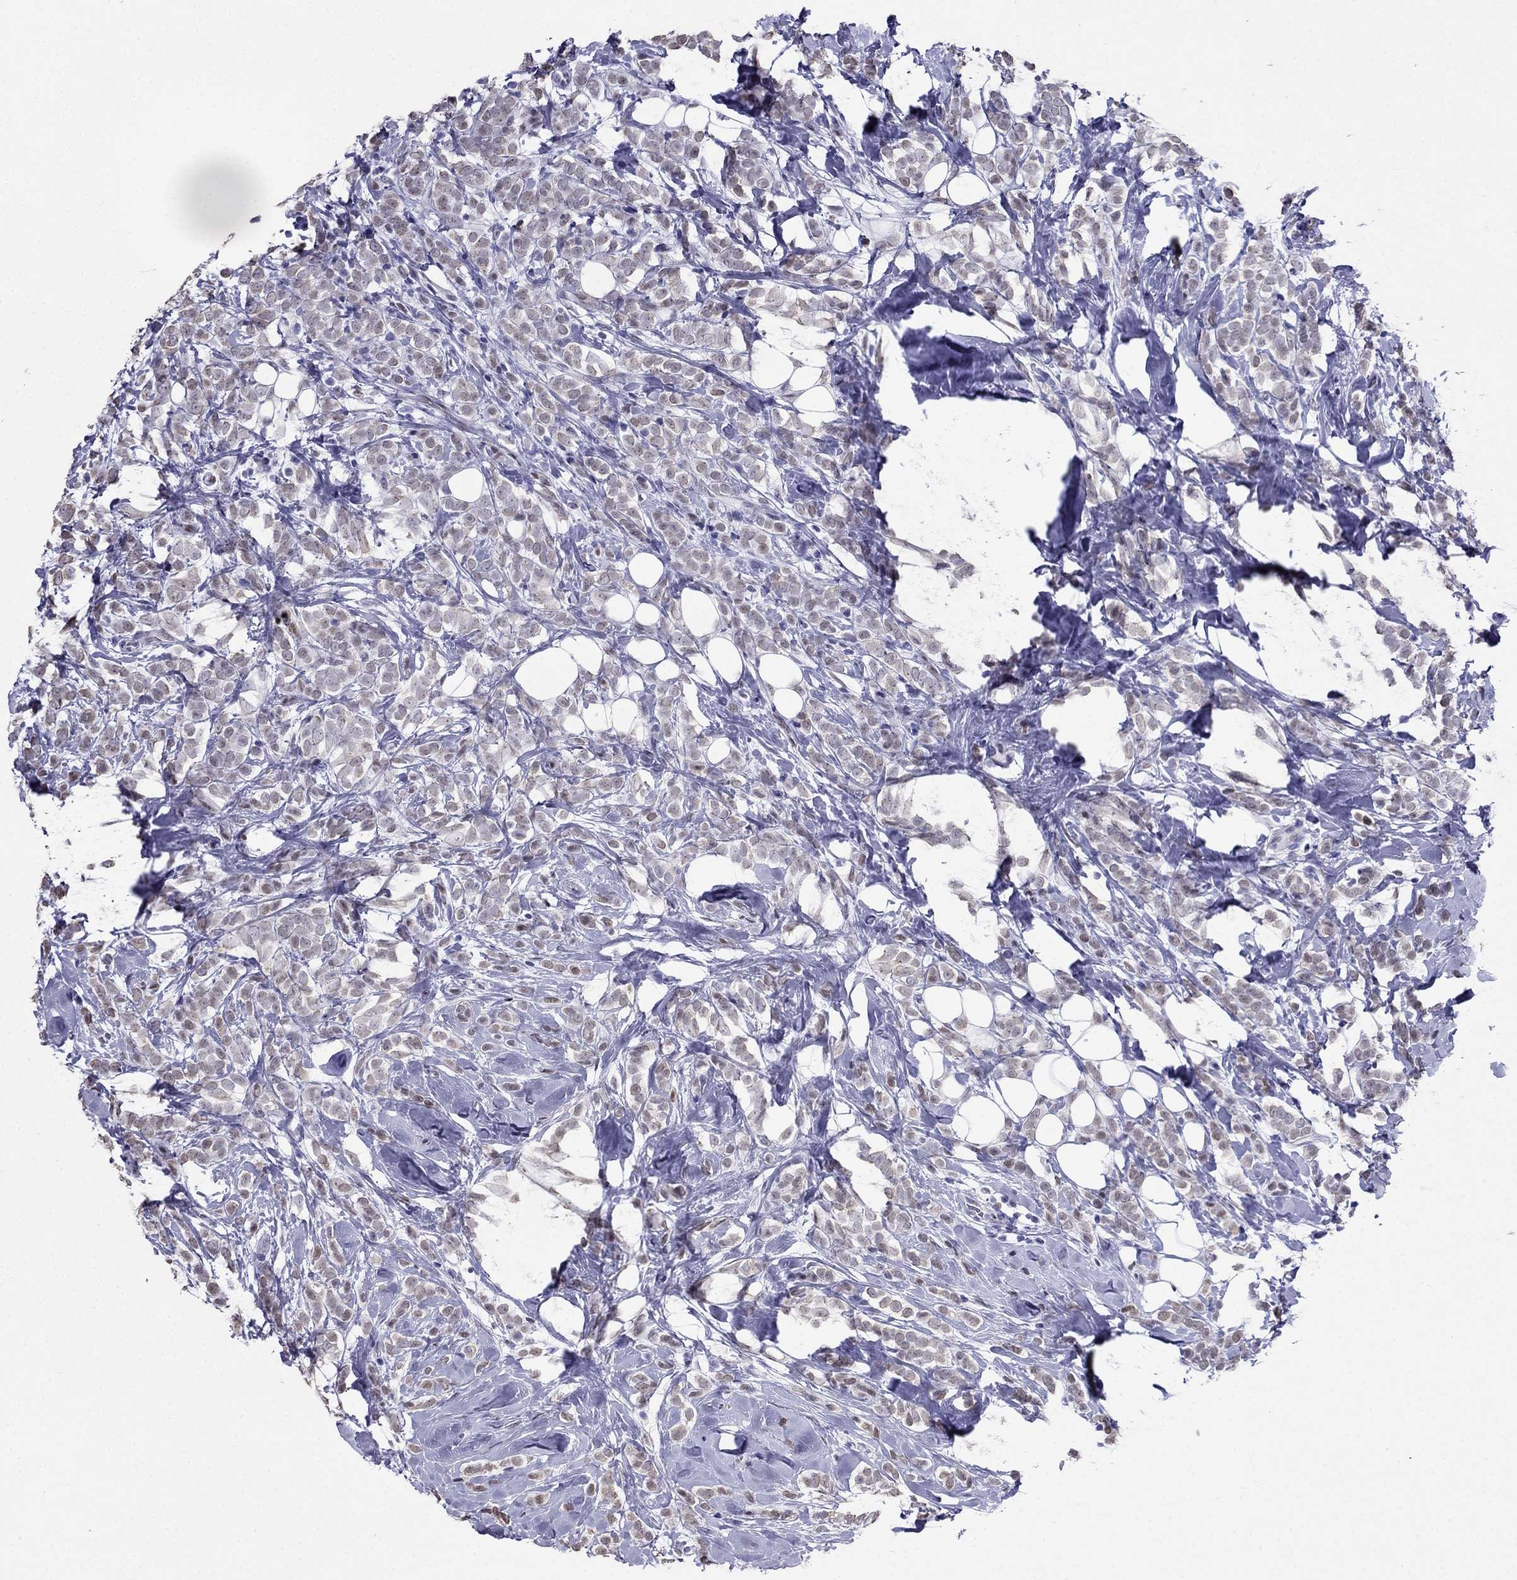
{"staining": {"intensity": "weak", "quantity": "<25%", "location": "nuclear"}, "tissue": "breast cancer", "cell_type": "Tumor cells", "image_type": "cancer", "snomed": [{"axis": "morphology", "description": "Lobular carcinoma"}, {"axis": "topography", "description": "Breast"}], "caption": "Immunohistochemistry (IHC) image of breast lobular carcinoma stained for a protein (brown), which reveals no staining in tumor cells.", "gene": "PPM1G", "patient": {"sex": "female", "age": 49}}